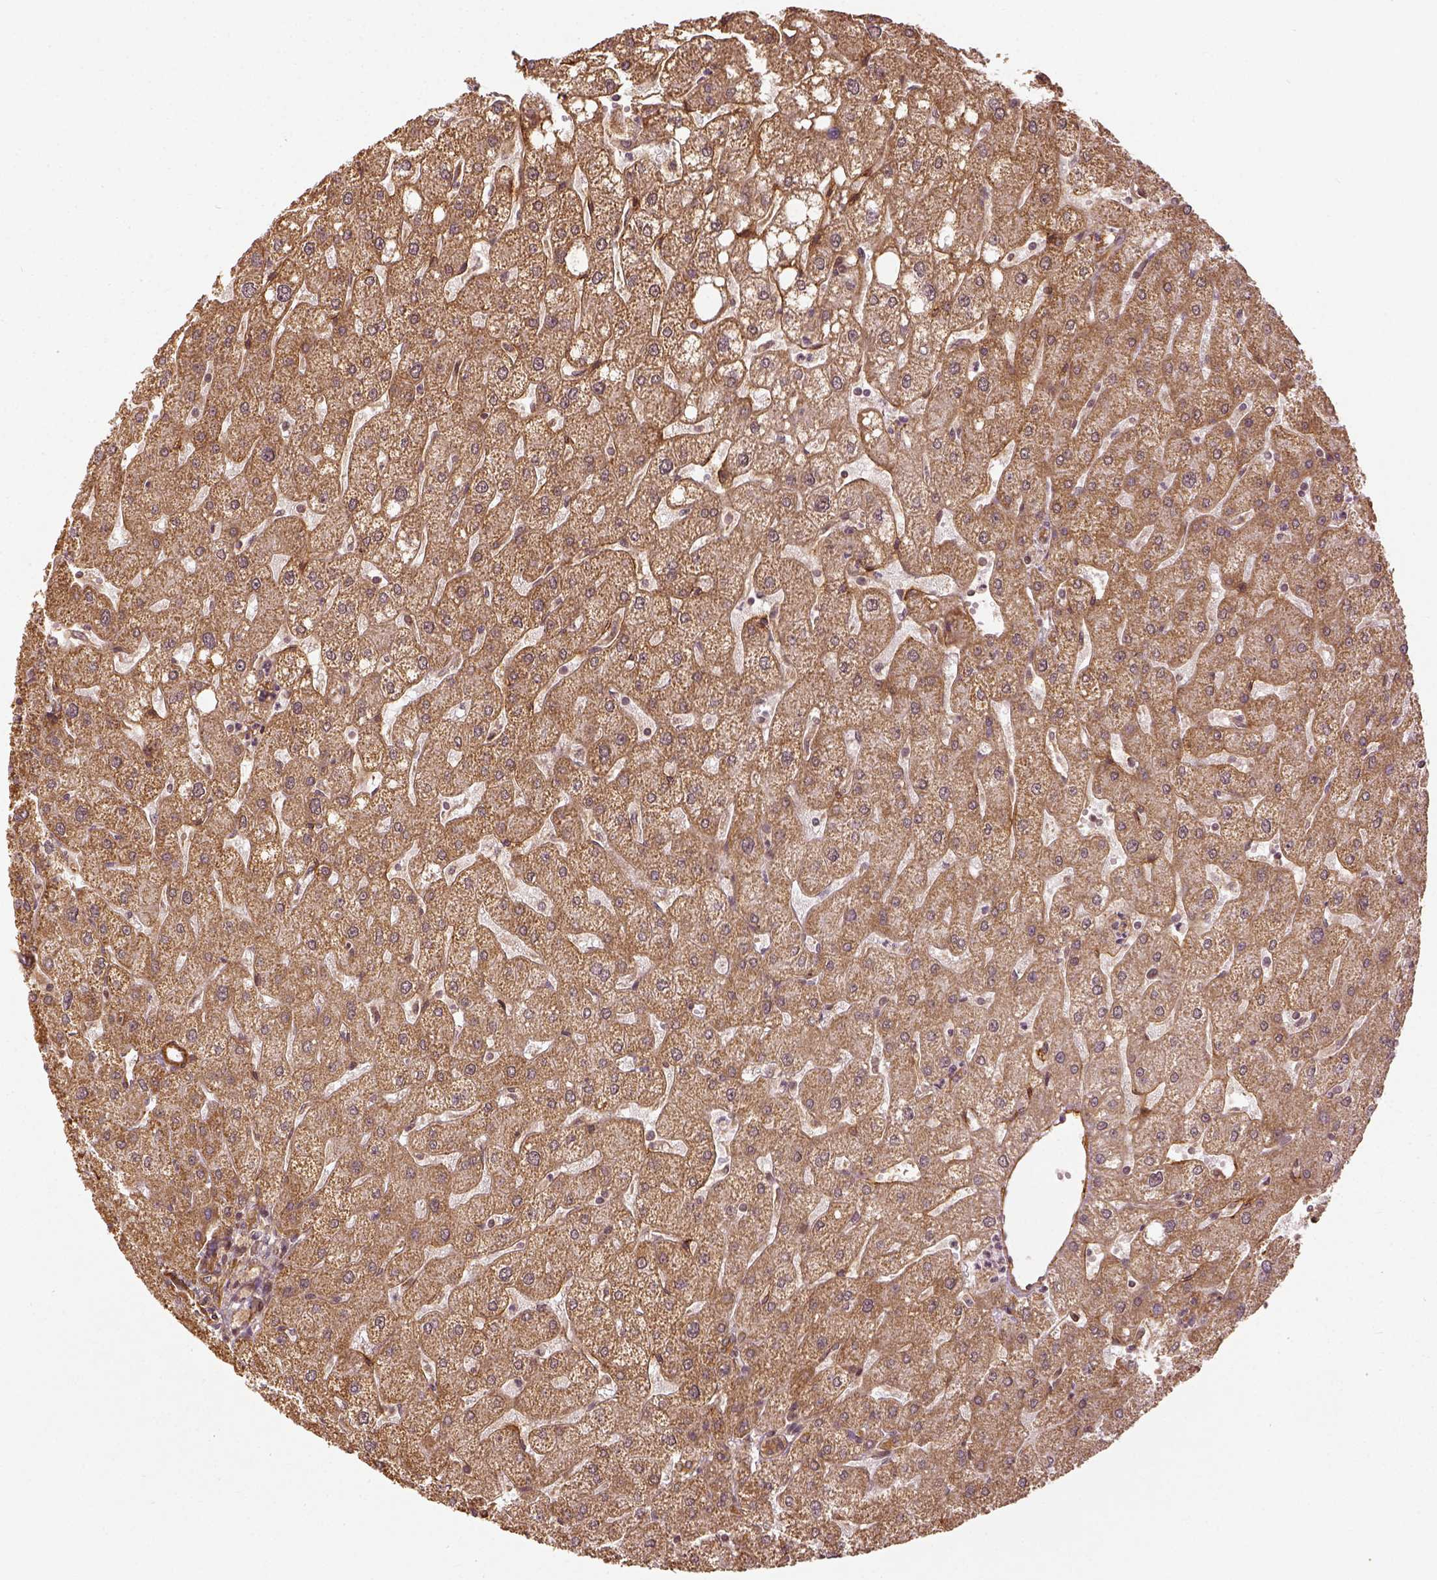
{"staining": {"intensity": "moderate", "quantity": ">75%", "location": "cytoplasmic/membranous"}, "tissue": "liver", "cell_type": "Cholangiocytes", "image_type": "normal", "snomed": [{"axis": "morphology", "description": "Normal tissue, NOS"}, {"axis": "topography", "description": "Liver"}], "caption": "Immunohistochemical staining of unremarkable liver shows moderate cytoplasmic/membranous protein positivity in approximately >75% of cholangiocytes. Using DAB (3,3'-diaminobenzidine) (brown) and hematoxylin (blue) stains, captured at high magnification using brightfield microscopy.", "gene": "VEGFA", "patient": {"sex": "male", "age": 67}}